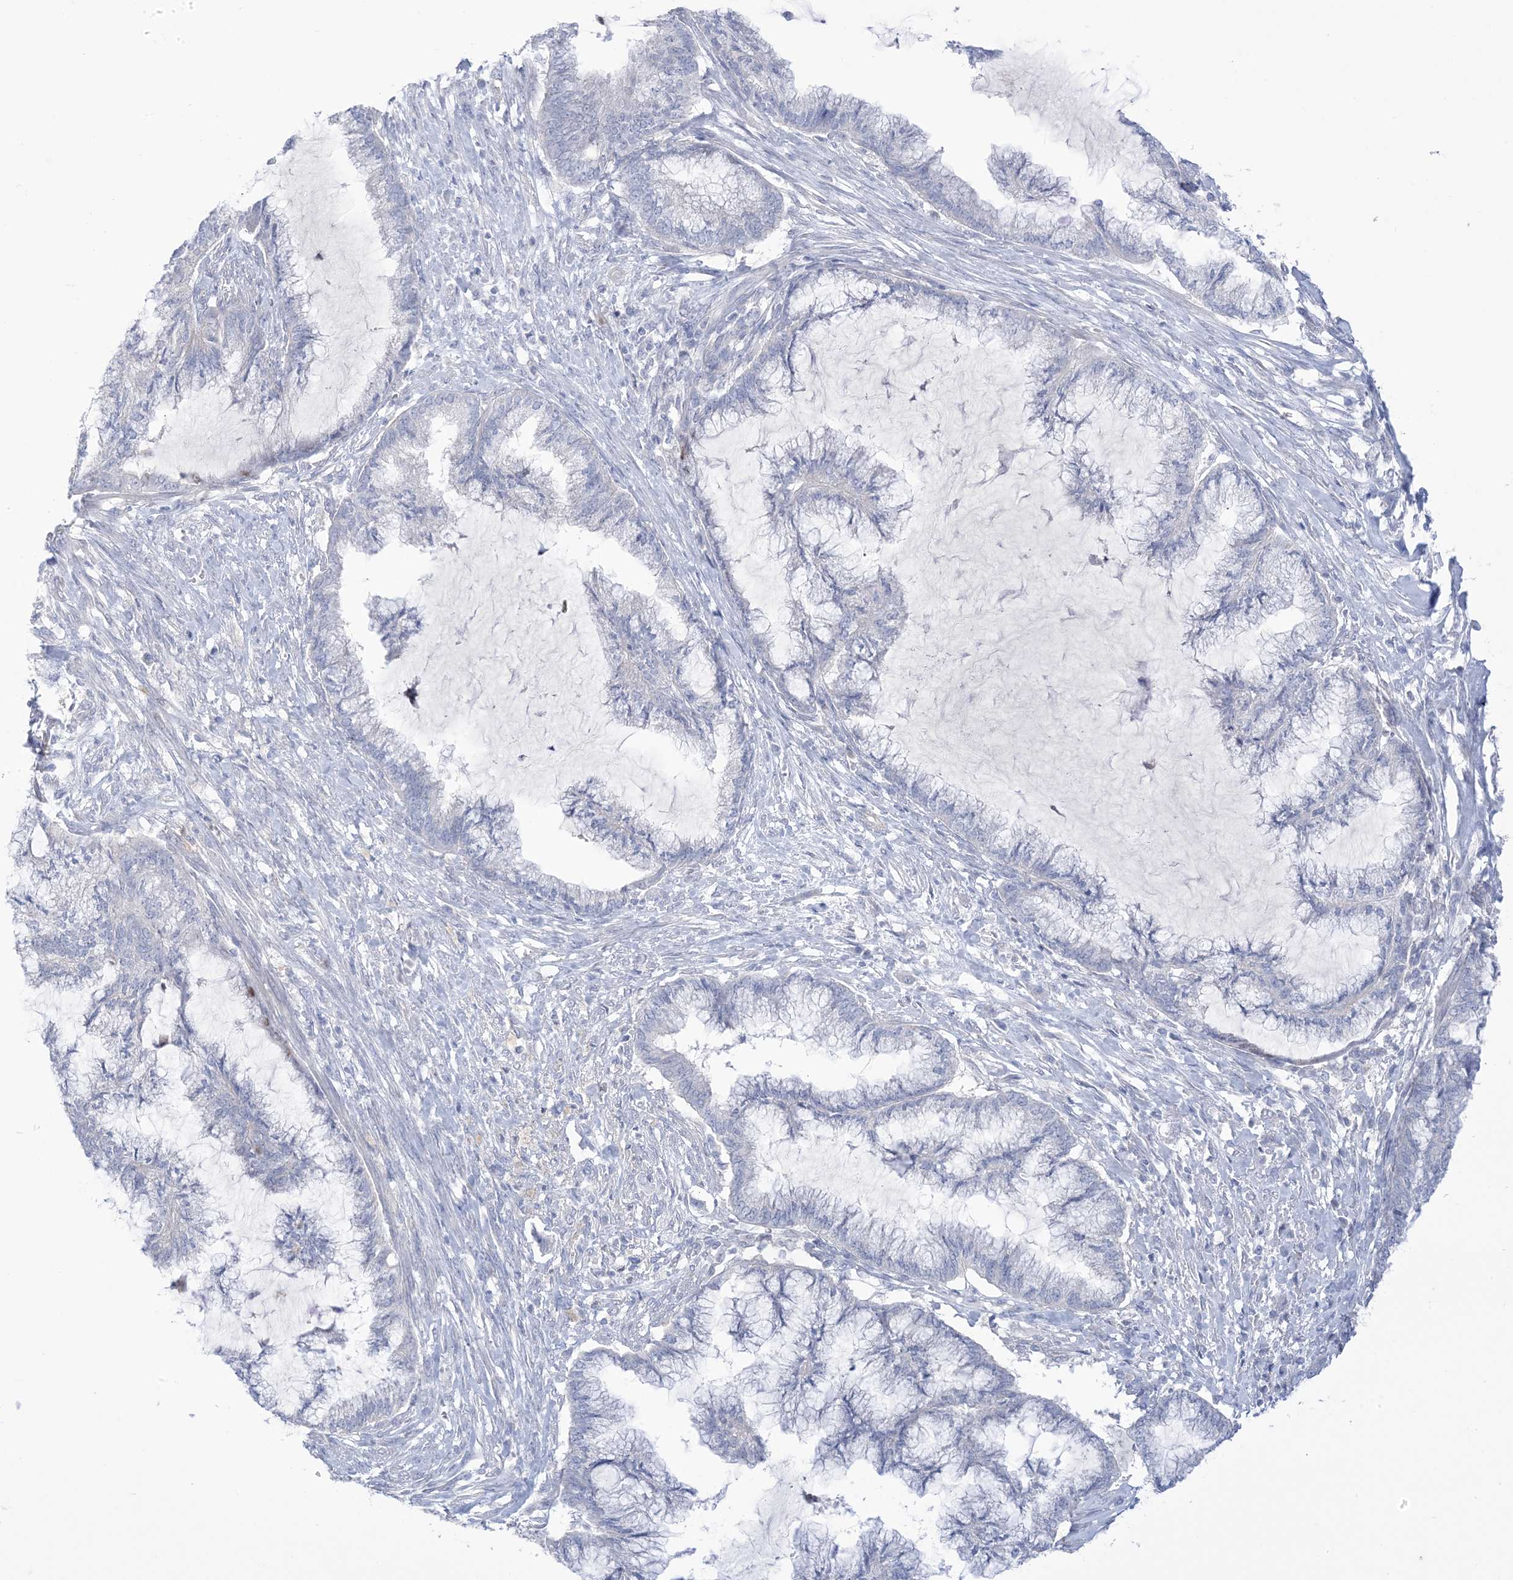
{"staining": {"intensity": "negative", "quantity": "none", "location": "none"}, "tissue": "endometrial cancer", "cell_type": "Tumor cells", "image_type": "cancer", "snomed": [{"axis": "morphology", "description": "Adenocarcinoma, NOS"}, {"axis": "topography", "description": "Endometrium"}], "caption": "The micrograph demonstrates no staining of tumor cells in endometrial cancer (adenocarcinoma). Brightfield microscopy of immunohistochemistry stained with DAB (brown) and hematoxylin (blue), captured at high magnification.", "gene": "MTHFD2L", "patient": {"sex": "female", "age": 86}}